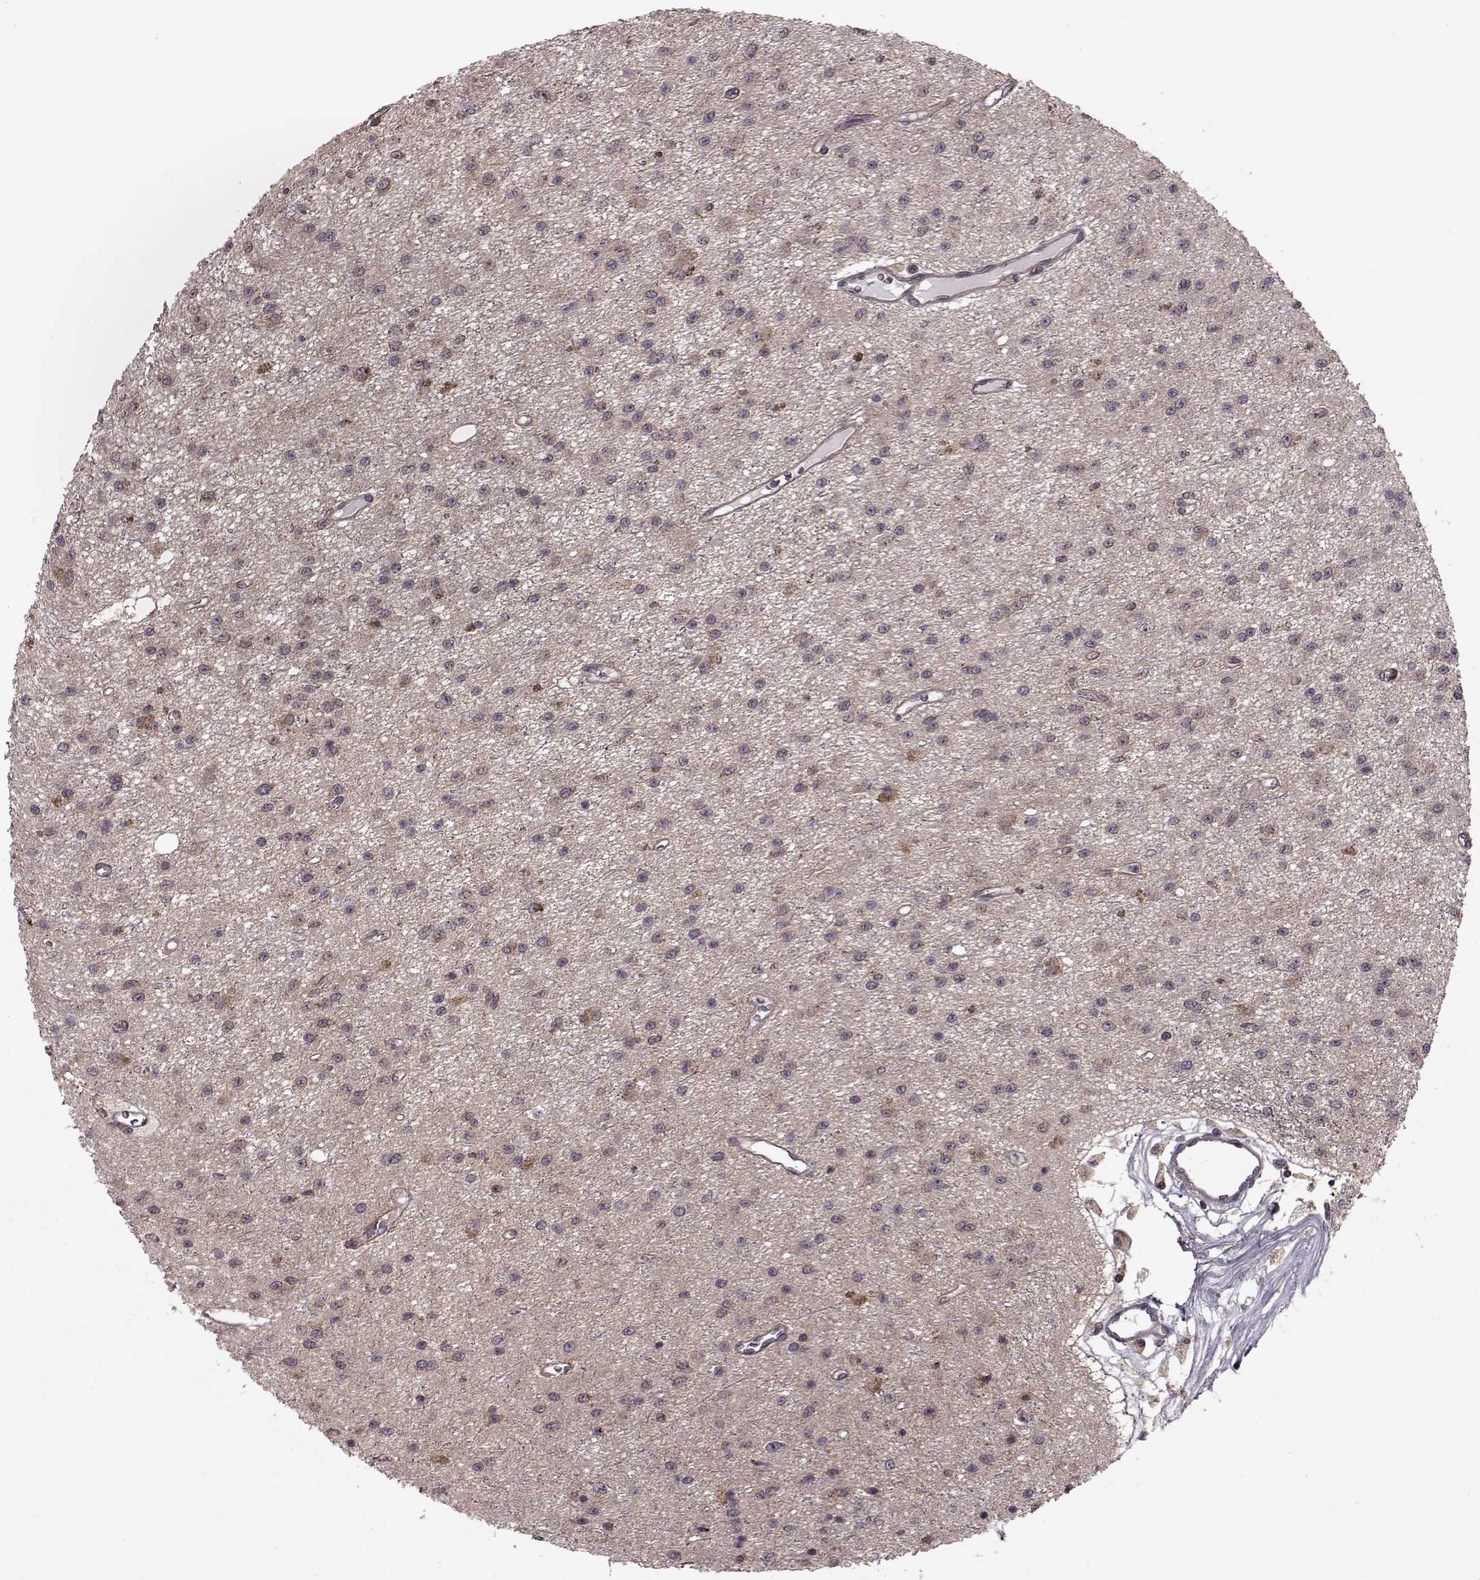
{"staining": {"intensity": "negative", "quantity": "none", "location": "none"}, "tissue": "glioma", "cell_type": "Tumor cells", "image_type": "cancer", "snomed": [{"axis": "morphology", "description": "Glioma, malignant, Low grade"}, {"axis": "topography", "description": "Brain"}], "caption": "This micrograph is of glioma stained with immunohistochemistry to label a protein in brown with the nuclei are counter-stained blue. There is no staining in tumor cells.", "gene": "FNIP2", "patient": {"sex": "female", "age": 45}}